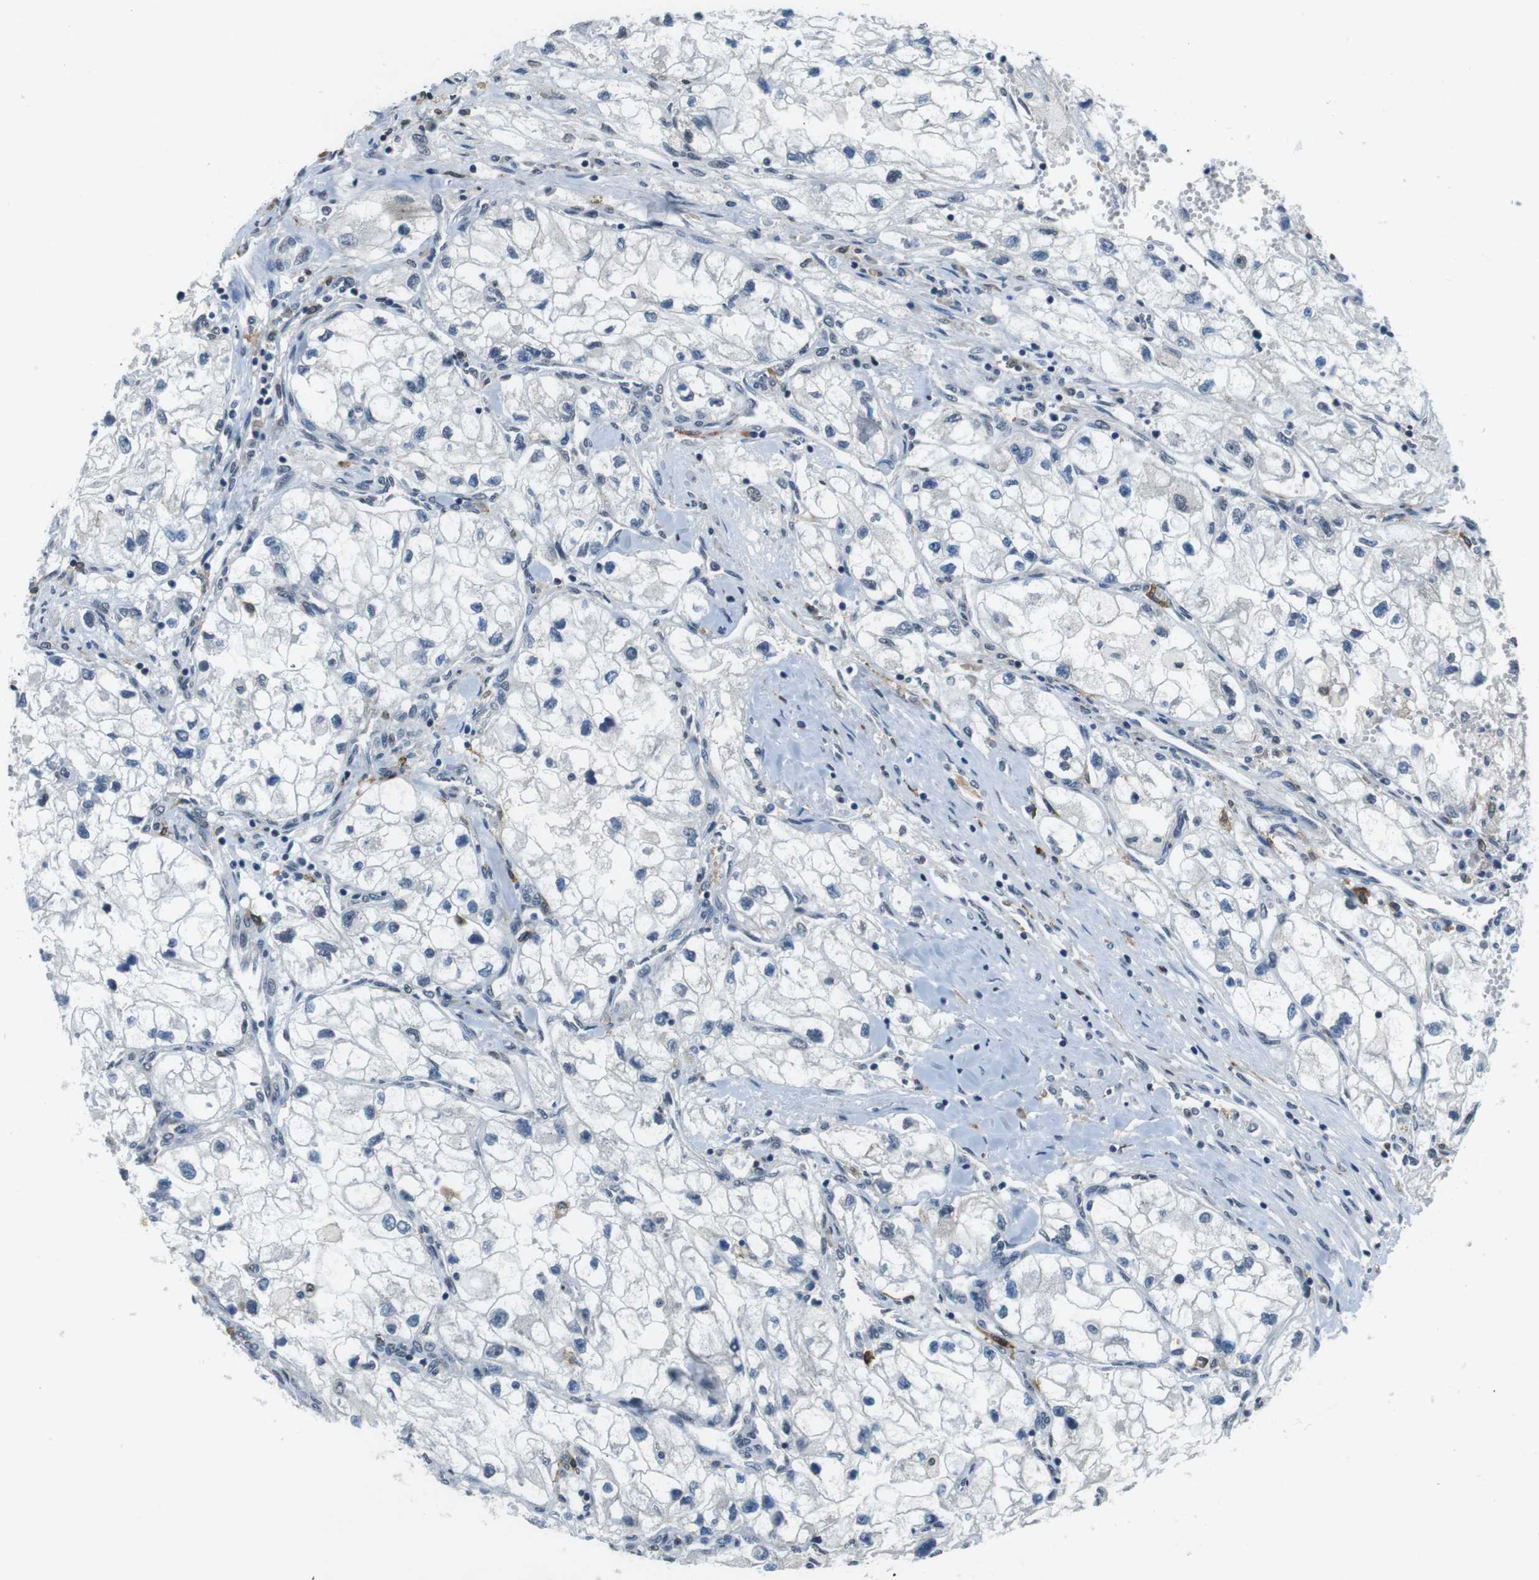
{"staining": {"intensity": "negative", "quantity": "none", "location": "none"}, "tissue": "renal cancer", "cell_type": "Tumor cells", "image_type": "cancer", "snomed": [{"axis": "morphology", "description": "Adenocarcinoma, NOS"}, {"axis": "topography", "description": "Kidney"}], "caption": "This is an IHC image of human adenocarcinoma (renal). There is no positivity in tumor cells.", "gene": "CD163L1", "patient": {"sex": "female", "age": 70}}